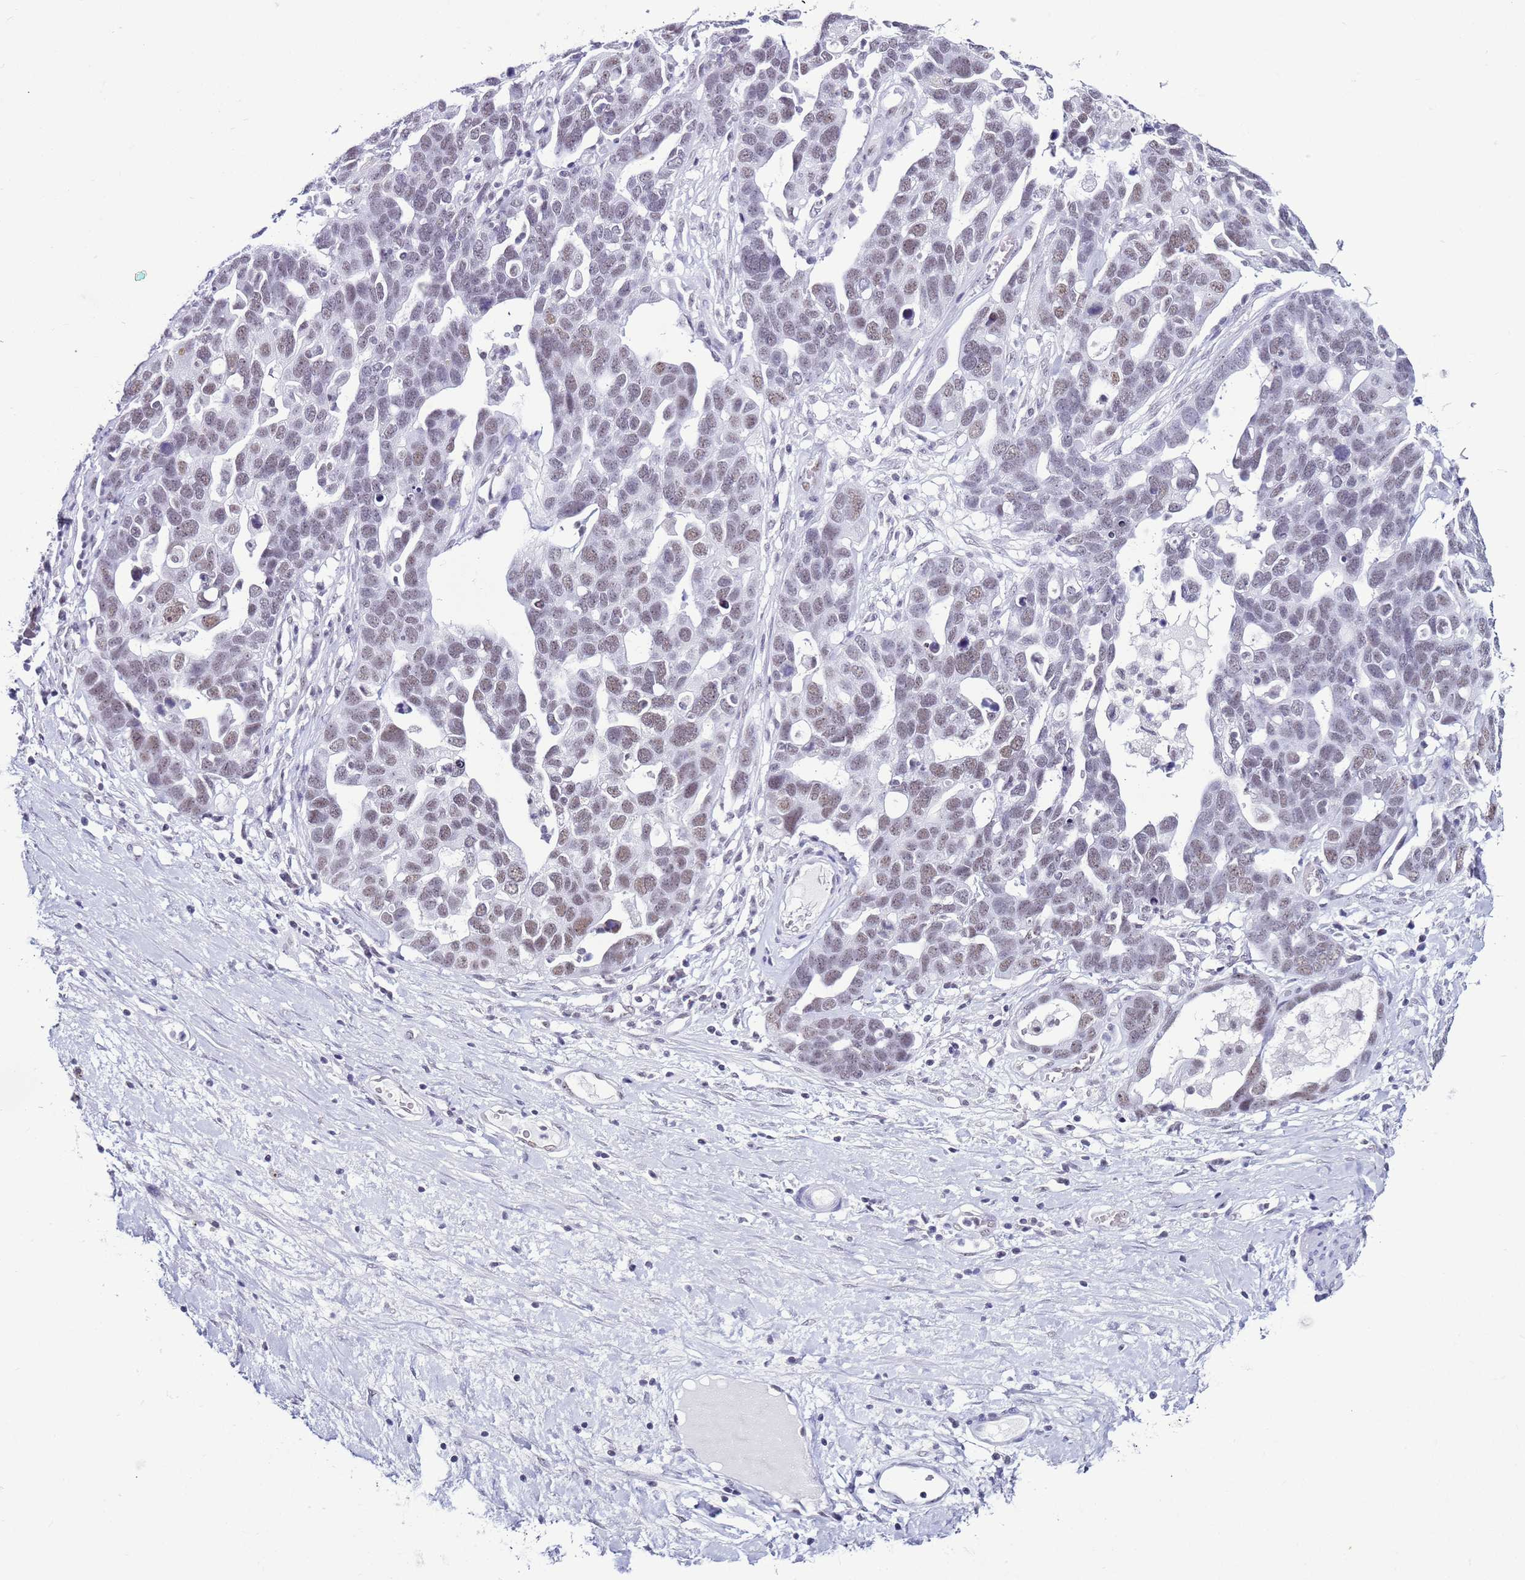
{"staining": {"intensity": "weak", "quantity": ">75%", "location": "nuclear"}, "tissue": "ovarian cancer", "cell_type": "Tumor cells", "image_type": "cancer", "snomed": [{"axis": "morphology", "description": "Cystadenocarcinoma, serous, NOS"}, {"axis": "topography", "description": "Ovary"}], "caption": "DAB (3,3'-diaminobenzidine) immunohistochemical staining of human ovarian cancer (serous cystadenocarcinoma) exhibits weak nuclear protein positivity in approximately >75% of tumor cells.", "gene": "DHX15", "patient": {"sex": "female", "age": 54}}